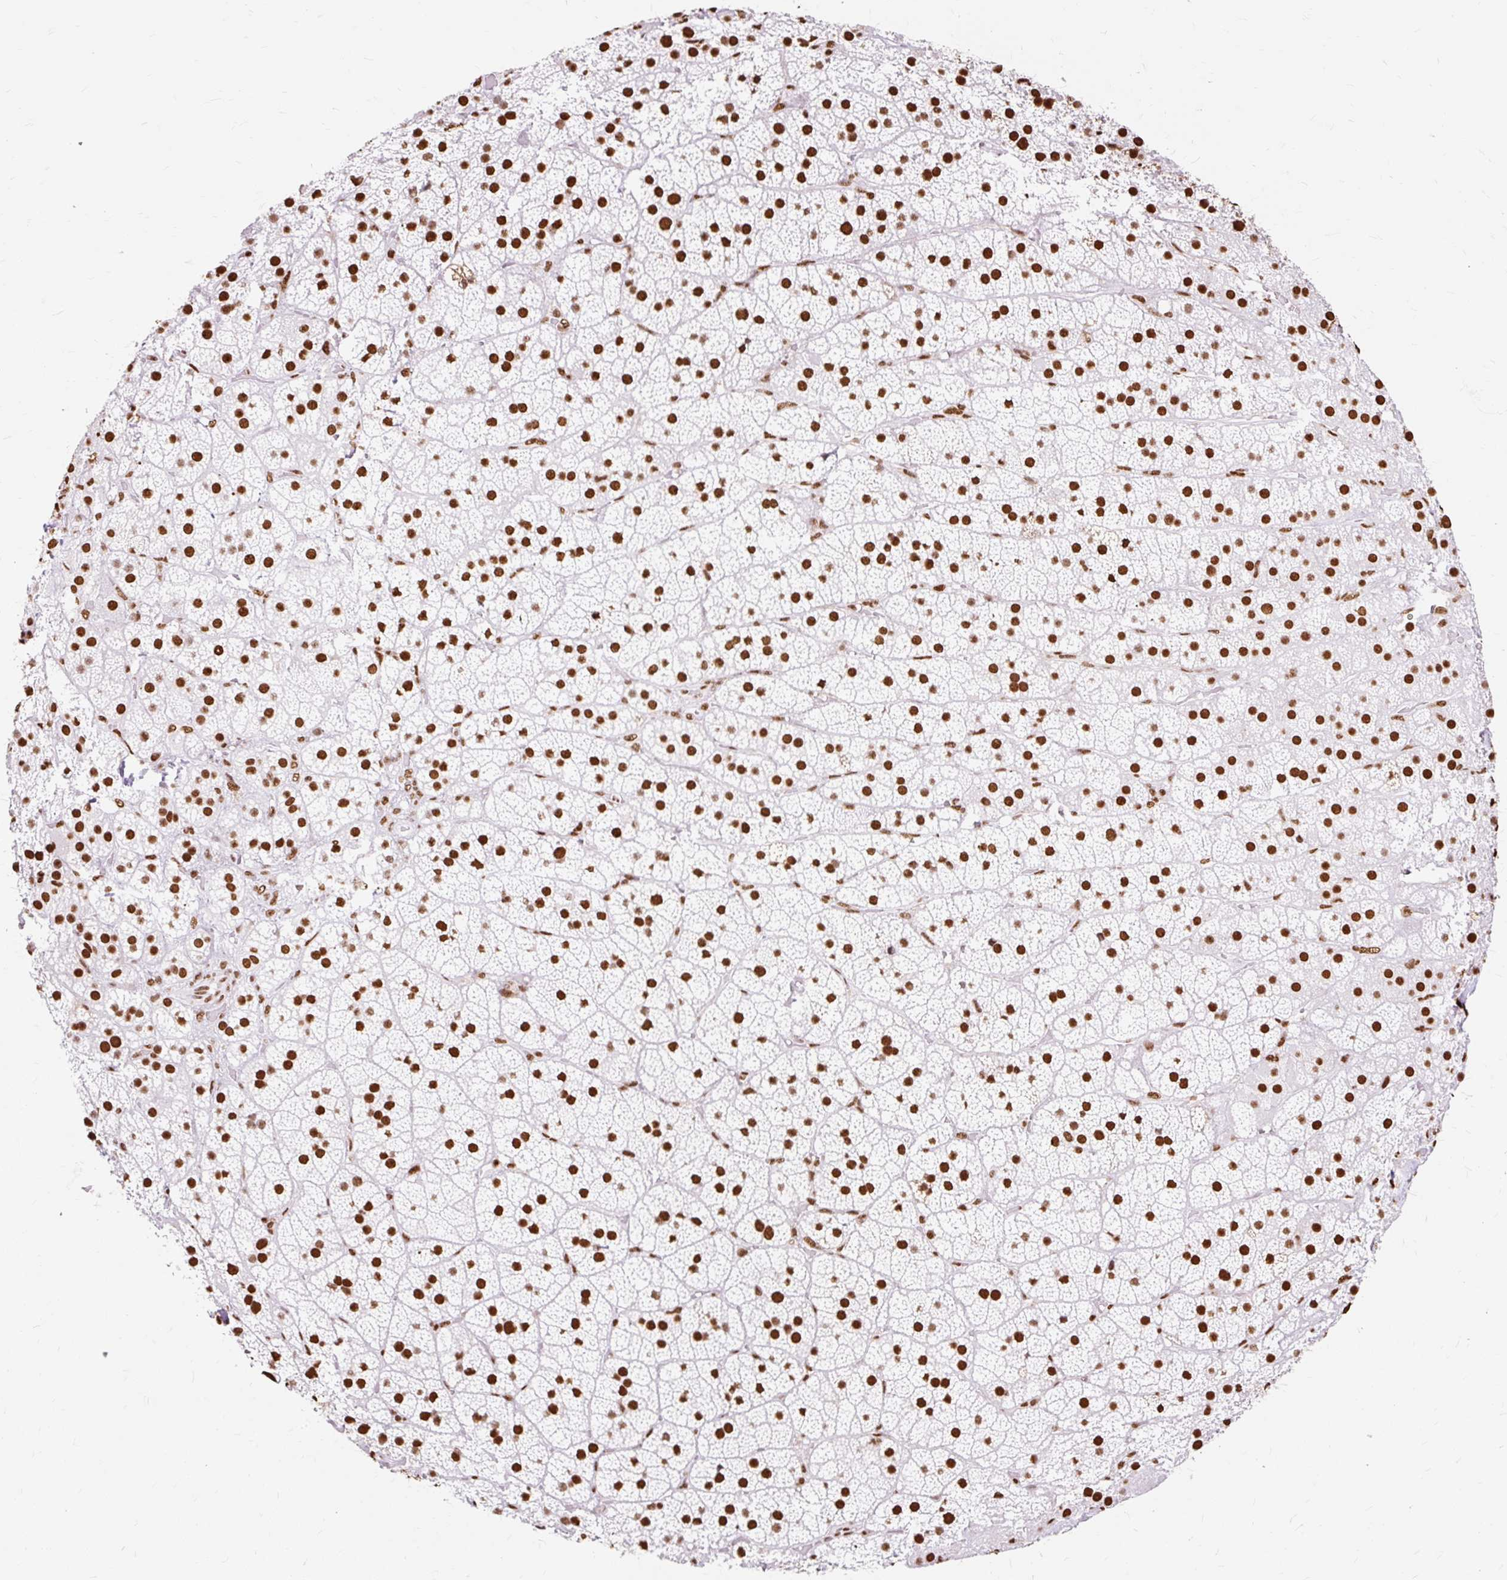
{"staining": {"intensity": "strong", "quantity": ">75%", "location": "nuclear"}, "tissue": "adrenal gland", "cell_type": "Glandular cells", "image_type": "normal", "snomed": [{"axis": "morphology", "description": "Normal tissue, NOS"}, {"axis": "topography", "description": "Adrenal gland"}], "caption": "Adrenal gland stained with IHC reveals strong nuclear expression in approximately >75% of glandular cells. (Stains: DAB (3,3'-diaminobenzidine) in brown, nuclei in blue, Microscopy: brightfield microscopy at high magnification).", "gene": "XRCC6", "patient": {"sex": "male", "age": 57}}